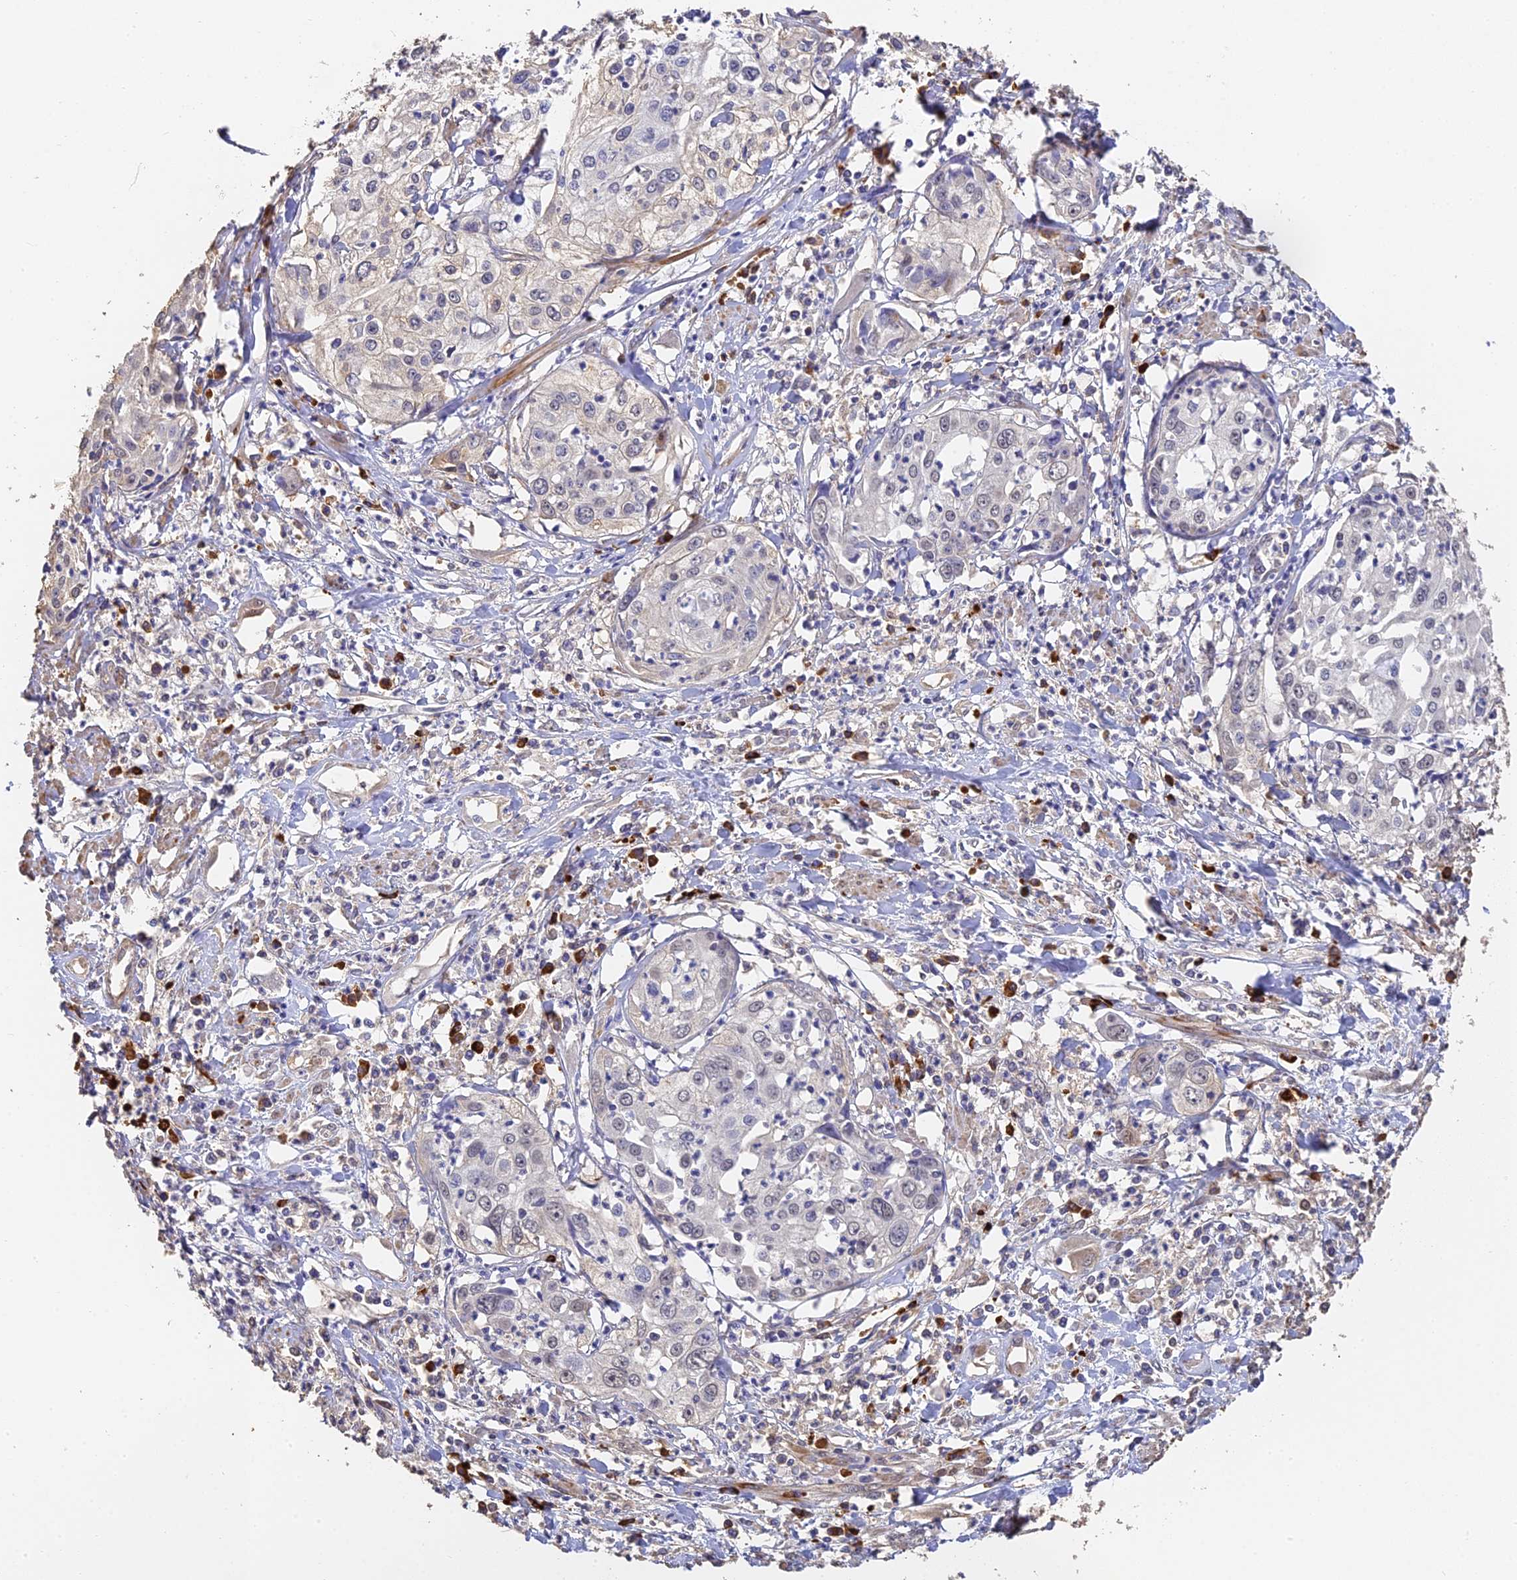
{"staining": {"intensity": "negative", "quantity": "none", "location": "none"}, "tissue": "cervical cancer", "cell_type": "Tumor cells", "image_type": "cancer", "snomed": [{"axis": "morphology", "description": "Squamous cell carcinoma, NOS"}, {"axis": "topography", "description": "Cervix"}], "caption": "An image of squamous cell carcinoma (cervical) stained for a protein reveals no brown staining in tumor cells.", "gene": "SLC11A1", "patient": {"sex": "female", "age": 31}}